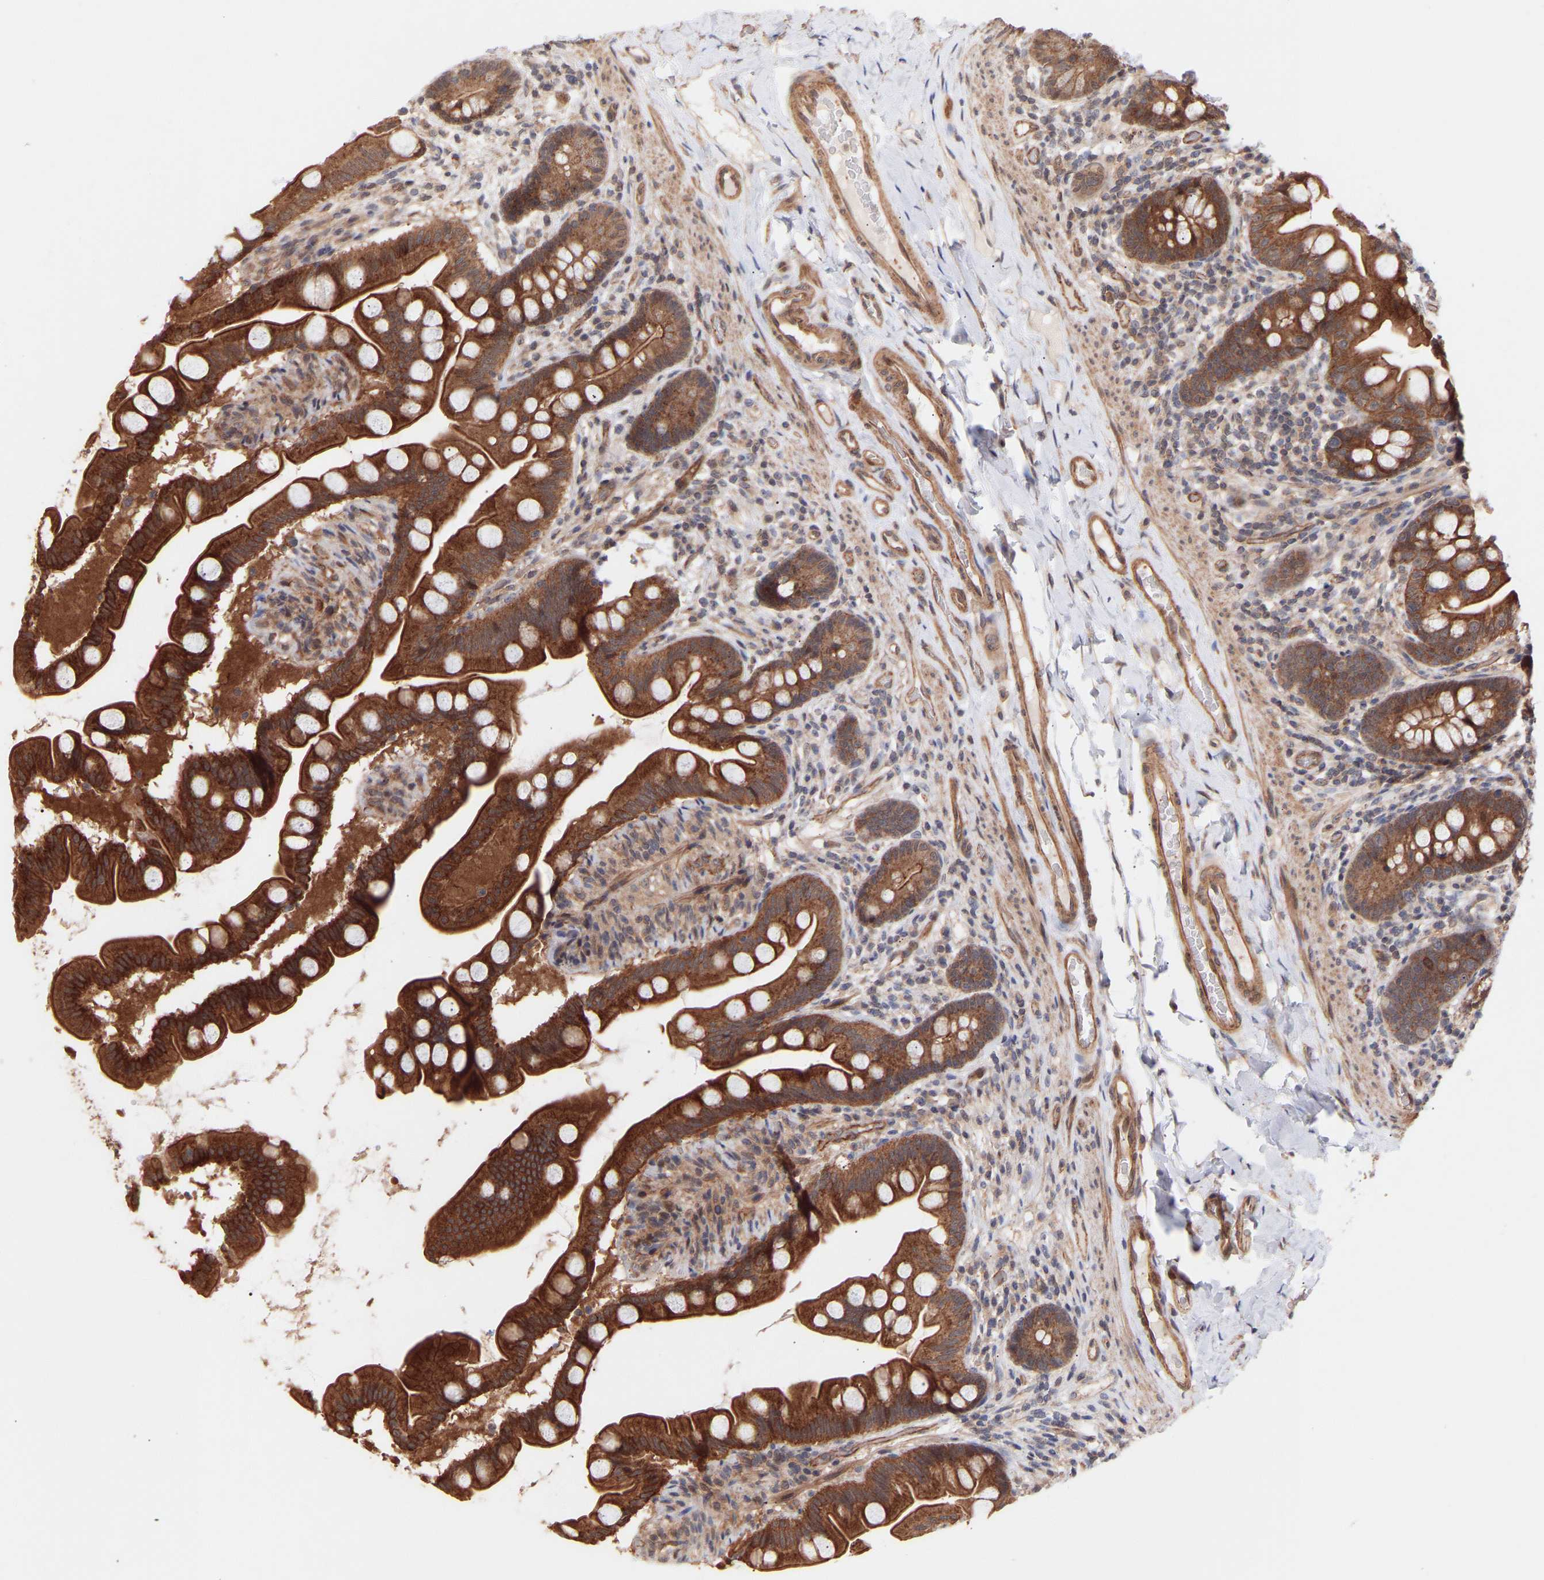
{"staining": {"intensity": "strong", "quantity": ">75%", "location": "cytoplasmic/membranous"}, "tissue": "small intestine", "cell_type": "Glandular cells", "image_type": "normal", "snomed": [{"axis": "morphology", "description": "Normal tissue, NOS"}, {"axis": "topography", "description": "Small intestine"}], "caption": "Protein expression analysis of unremarkable small intestine demonstrates strong cytoplasmic/membranous staining in approximately >75% of glandular cells. (Brightfield microscopy of DAB IHC at high magnification).", "gene": "PDLIM5", "patient": {"sex": "female", "age": 56}}